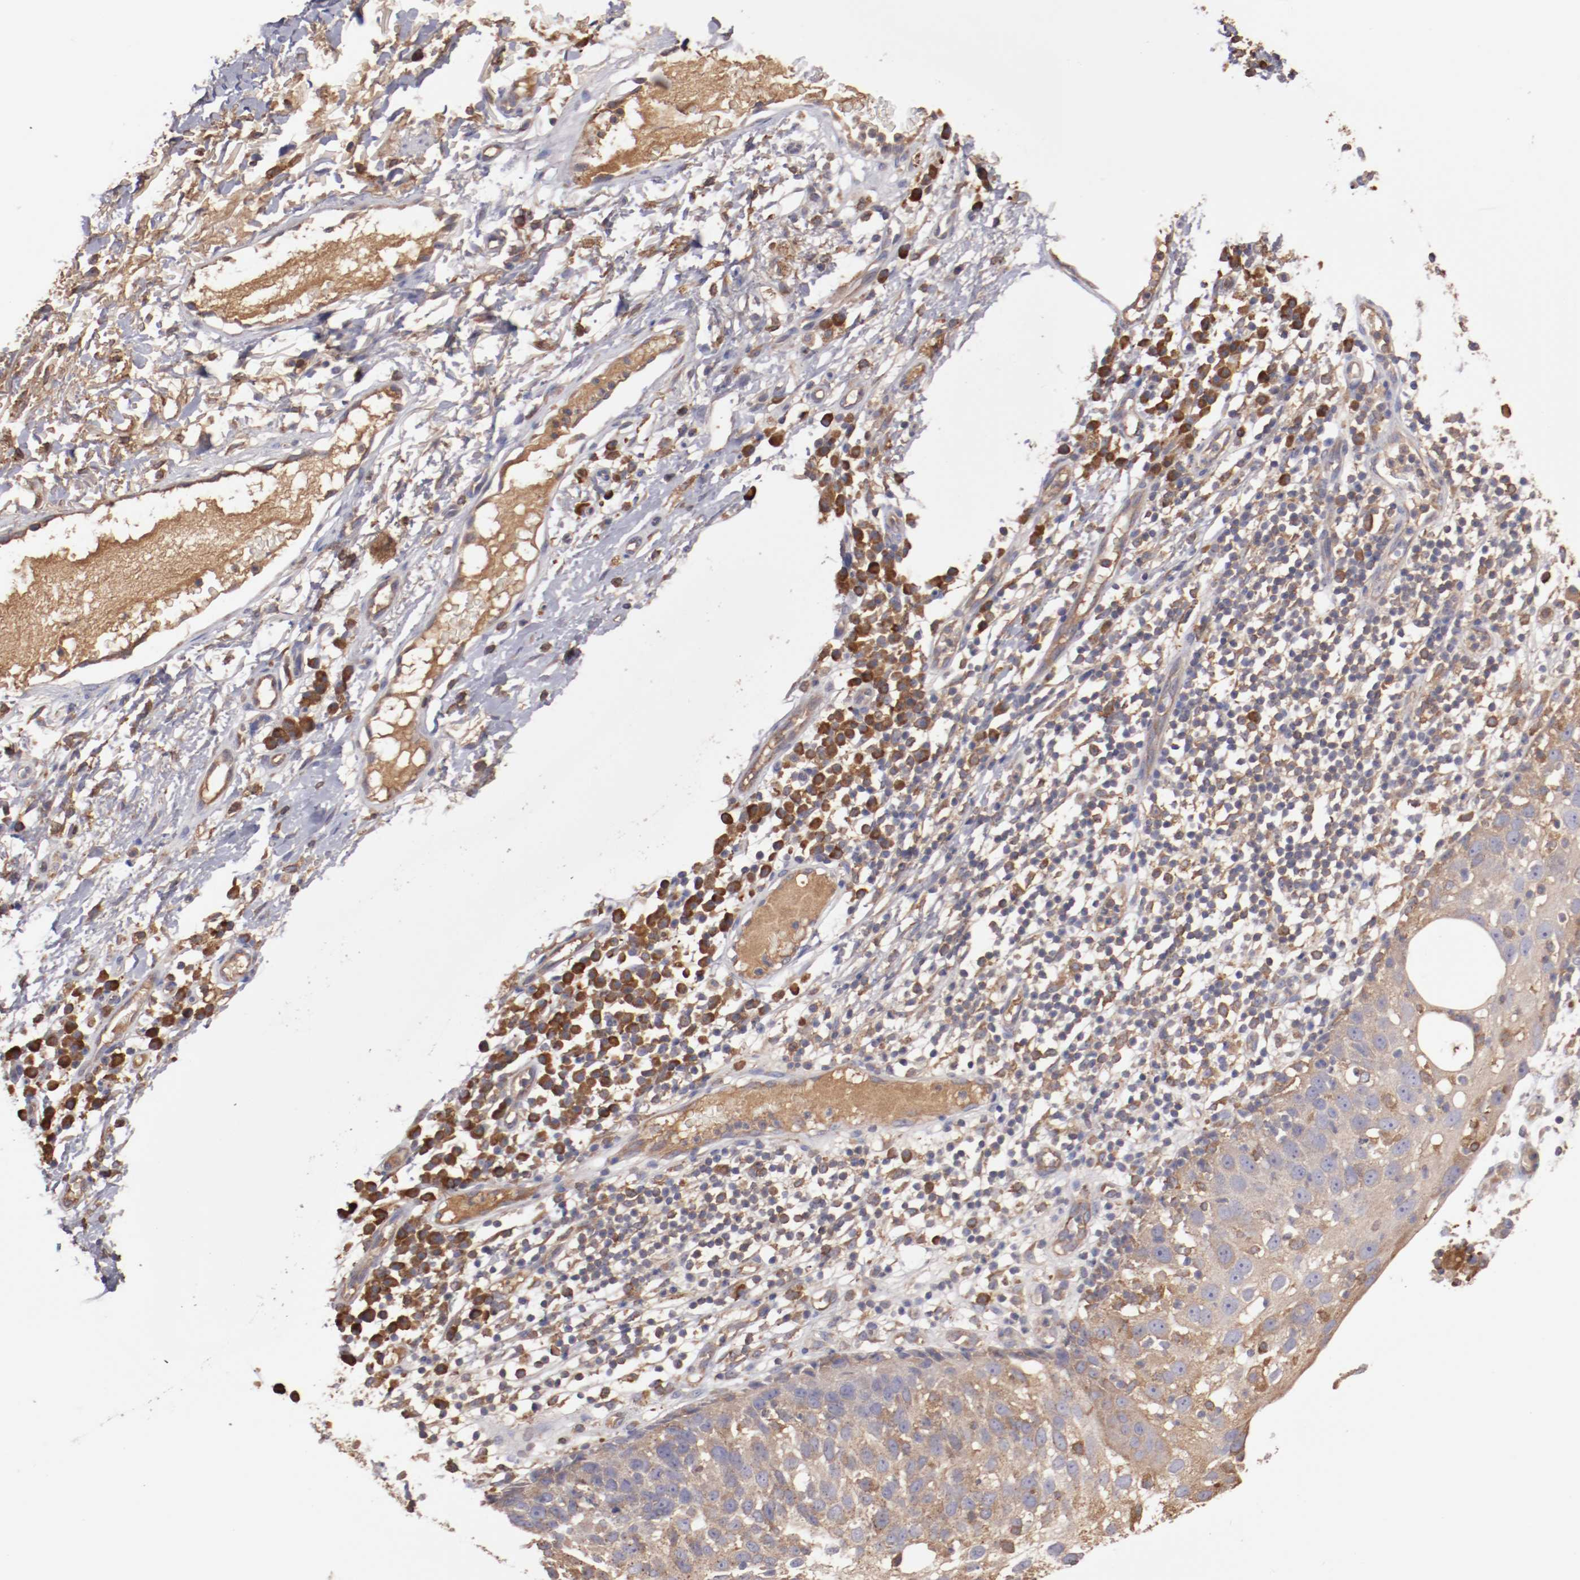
{"staining": {"intensity": "weak", "quantity": ">75%", "location": "cytoplasmic/membranous"}, "tissue": "skin cancer", "cell_type": "Tumor cells", "image_type": "cancer", "snomed": [{"axis": "morphology", "description": "Squamous cell carcinoma, NOS"}, {"axis": "topography", "description": "Skin"}], "caption": "Protein staining of skin cancer tissue exhibits weak cytoplasmic/membranous expression in approximately >75% of tumor cells.", "gene": "NFKBIE", "patient": {"sex": "male", "age": 87}}